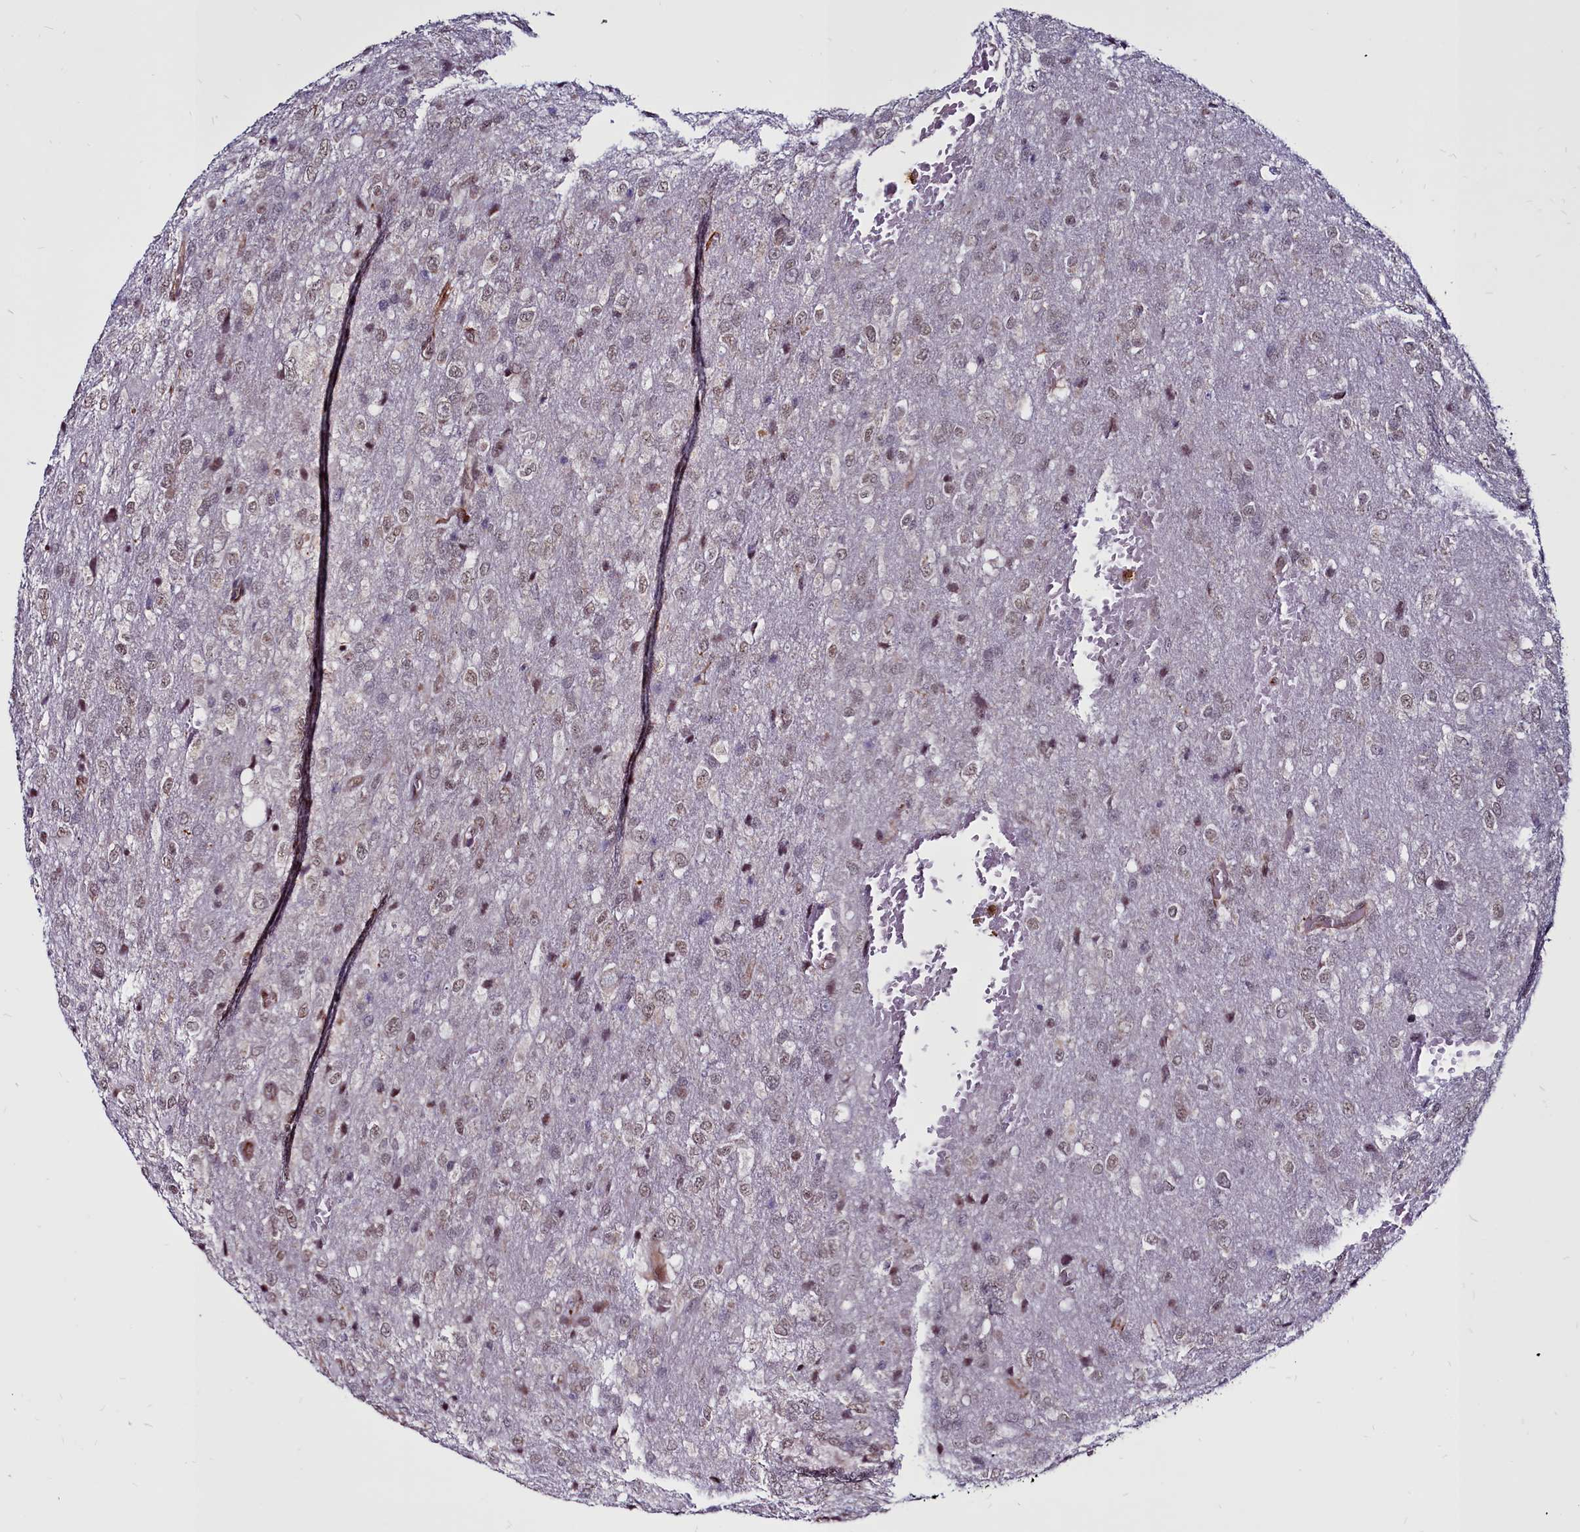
{"staining": {"intensity": "weak", "quantity": "25%-75%", "location": "nuclear"}, "tissue": "glioma", "cell_type": "Tumor cells", "image_type": "cancer", "snomed": [{"axis": "morphology", "description": "Glioma, malignant, High grade"}, {"axis": "topography", "description": "Brain"}], "caption": "IHC staining of malignant glioma (high-grade), which shows low levels of weak nuclear staining in approximately 25%-75% of tumor cells indicating weak nuclear protein expression. The staining was performed using DAB (3,3'-diaminobenzidine) (brown) for protein detection and nuclei were counterstained in hematoxylin (blue).", "gene": "CLK3", "patient": {"sex": "female", "age": 74}}